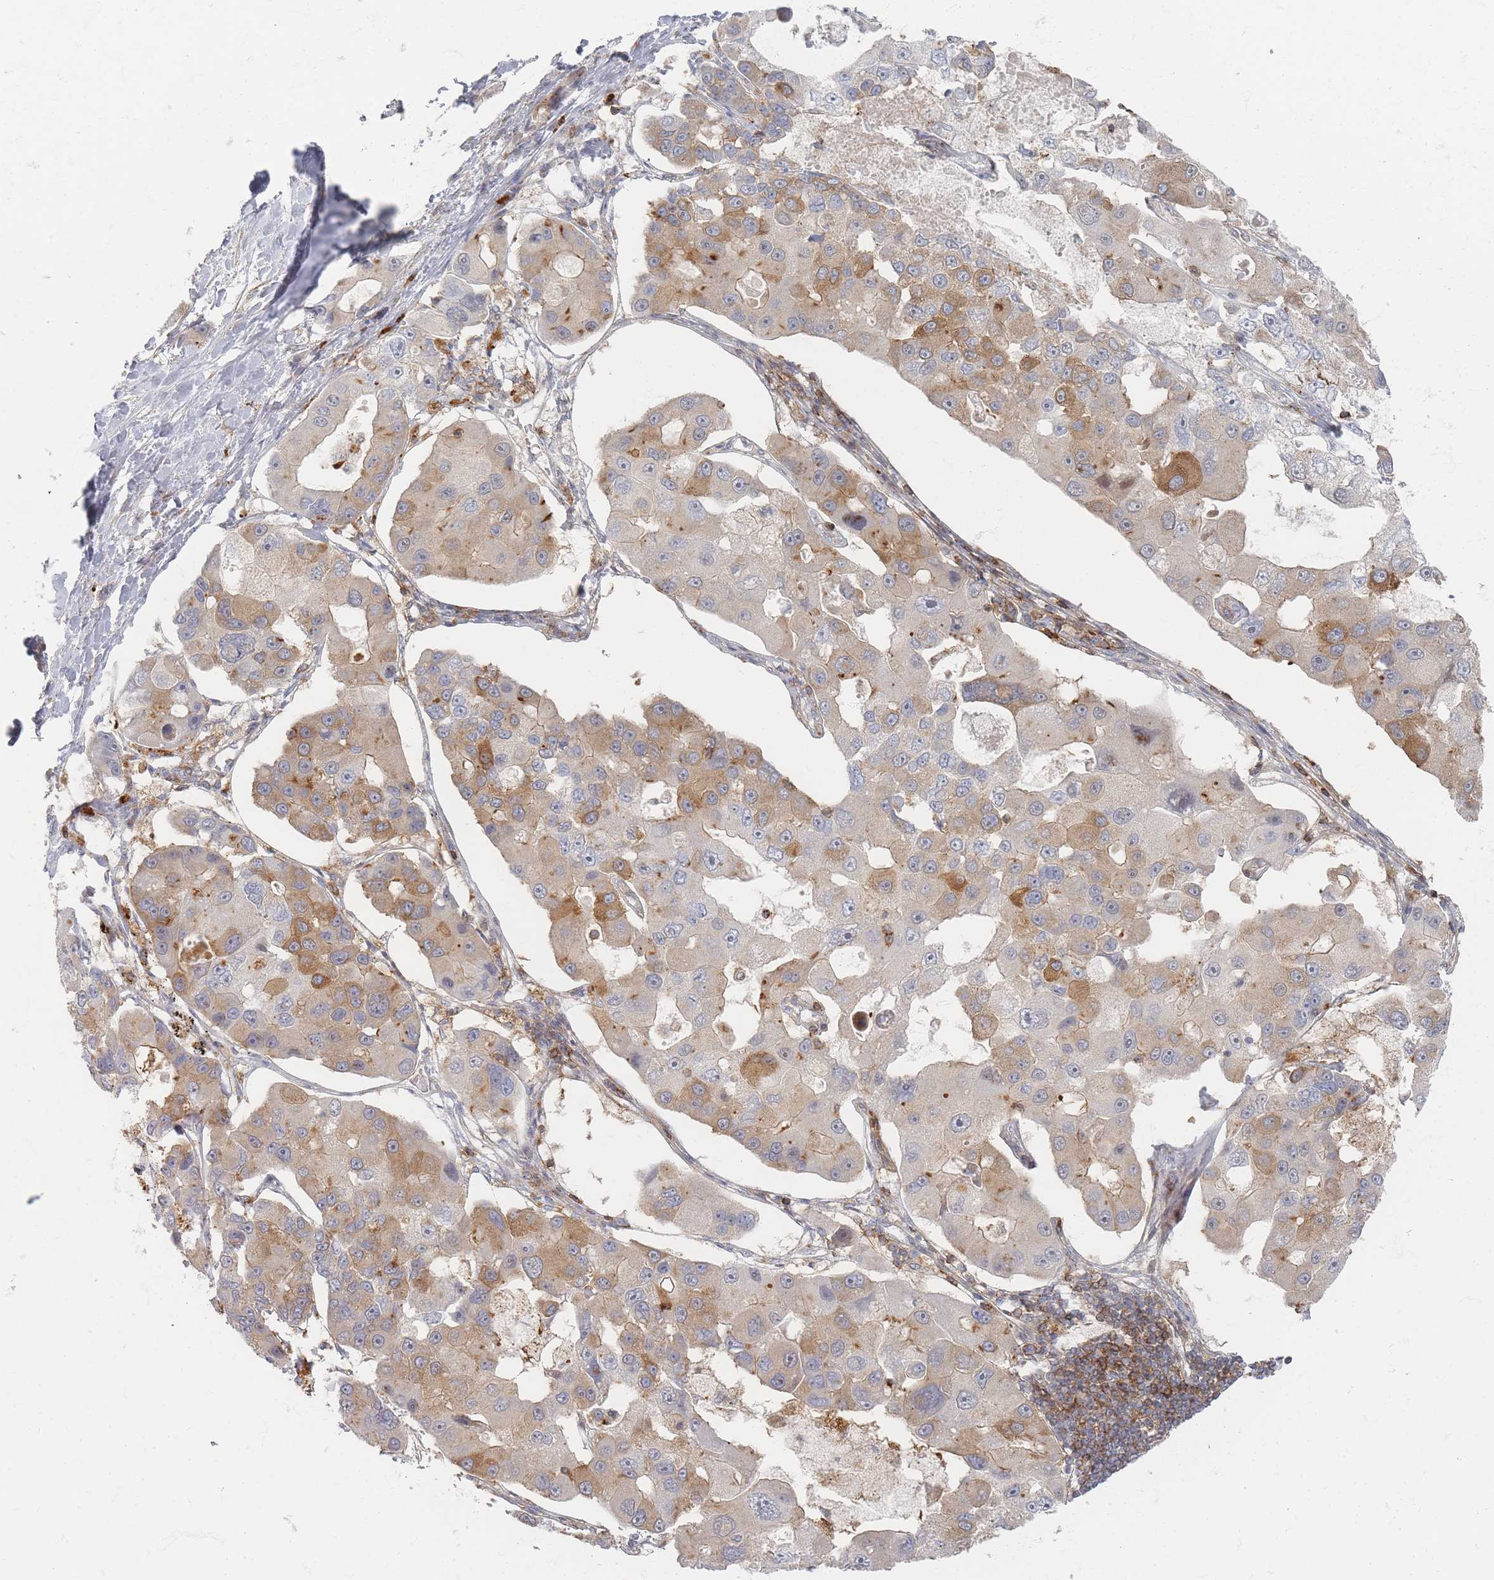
{"staining": {"intensity": "moderate", "quantity": "25%-75%", "location": "cytoplasmic/membranous"}, "tissue": "lung cancer", "cell_type": "Tumor cells", "image_type": "cancer", "snomed": [{"axis": "morphology", "description": "Adenocarcinoma, NOS"}, {"axis": "topography", "description": "Lung"}], "caption": "Human lung cancer stained with a brown dye demonstrates moderate cytoplasmic/membranous positive staining in approximately 25%-75% of tumor cells.", "gene": "ZNF852", "patient": {"sex": "female", "age": 54}}